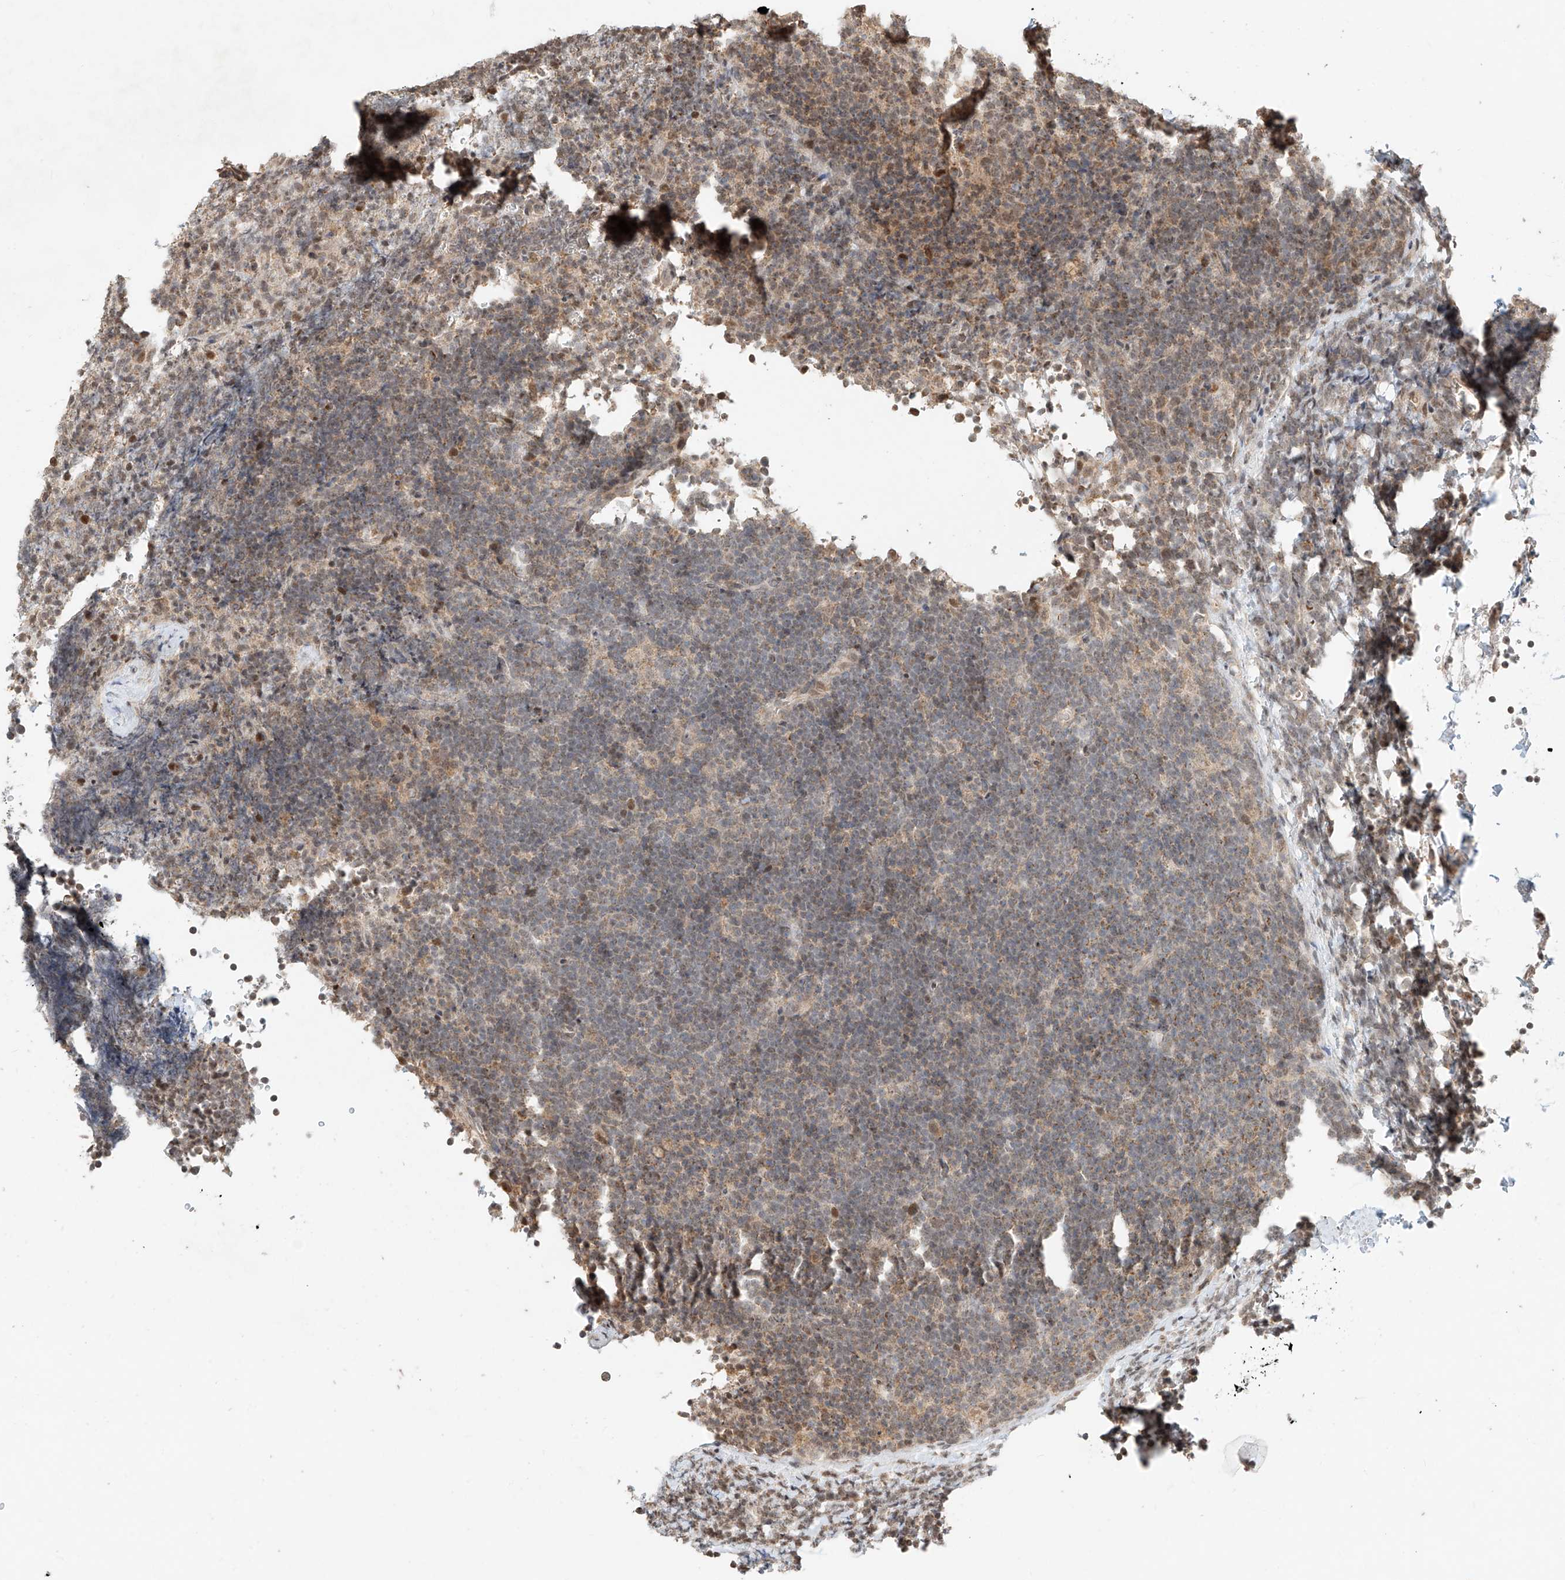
{"staining": {"intensity": "weak", "quantity": "<25%", "location": "cytoplasmic/membranous"}, "tissue": "lymphoma", "cell_type": "Tumor cells", "image_type": "cancer", "snomed": [{"axis": "morphology", "description": "Malignant lymphoma, non-Hodgkin's type, High grade"}, {"axis": "topography", "description": "Lymph node"}], "caption": "This is a image of immunohistochemistry (IHC) staining of high-grade malignant lymphoma, non-Hodgkin's type, which shows no expression in tumor cells.", "gene": "SYTL3", "patient": {"sex": "male", "age": 13}}